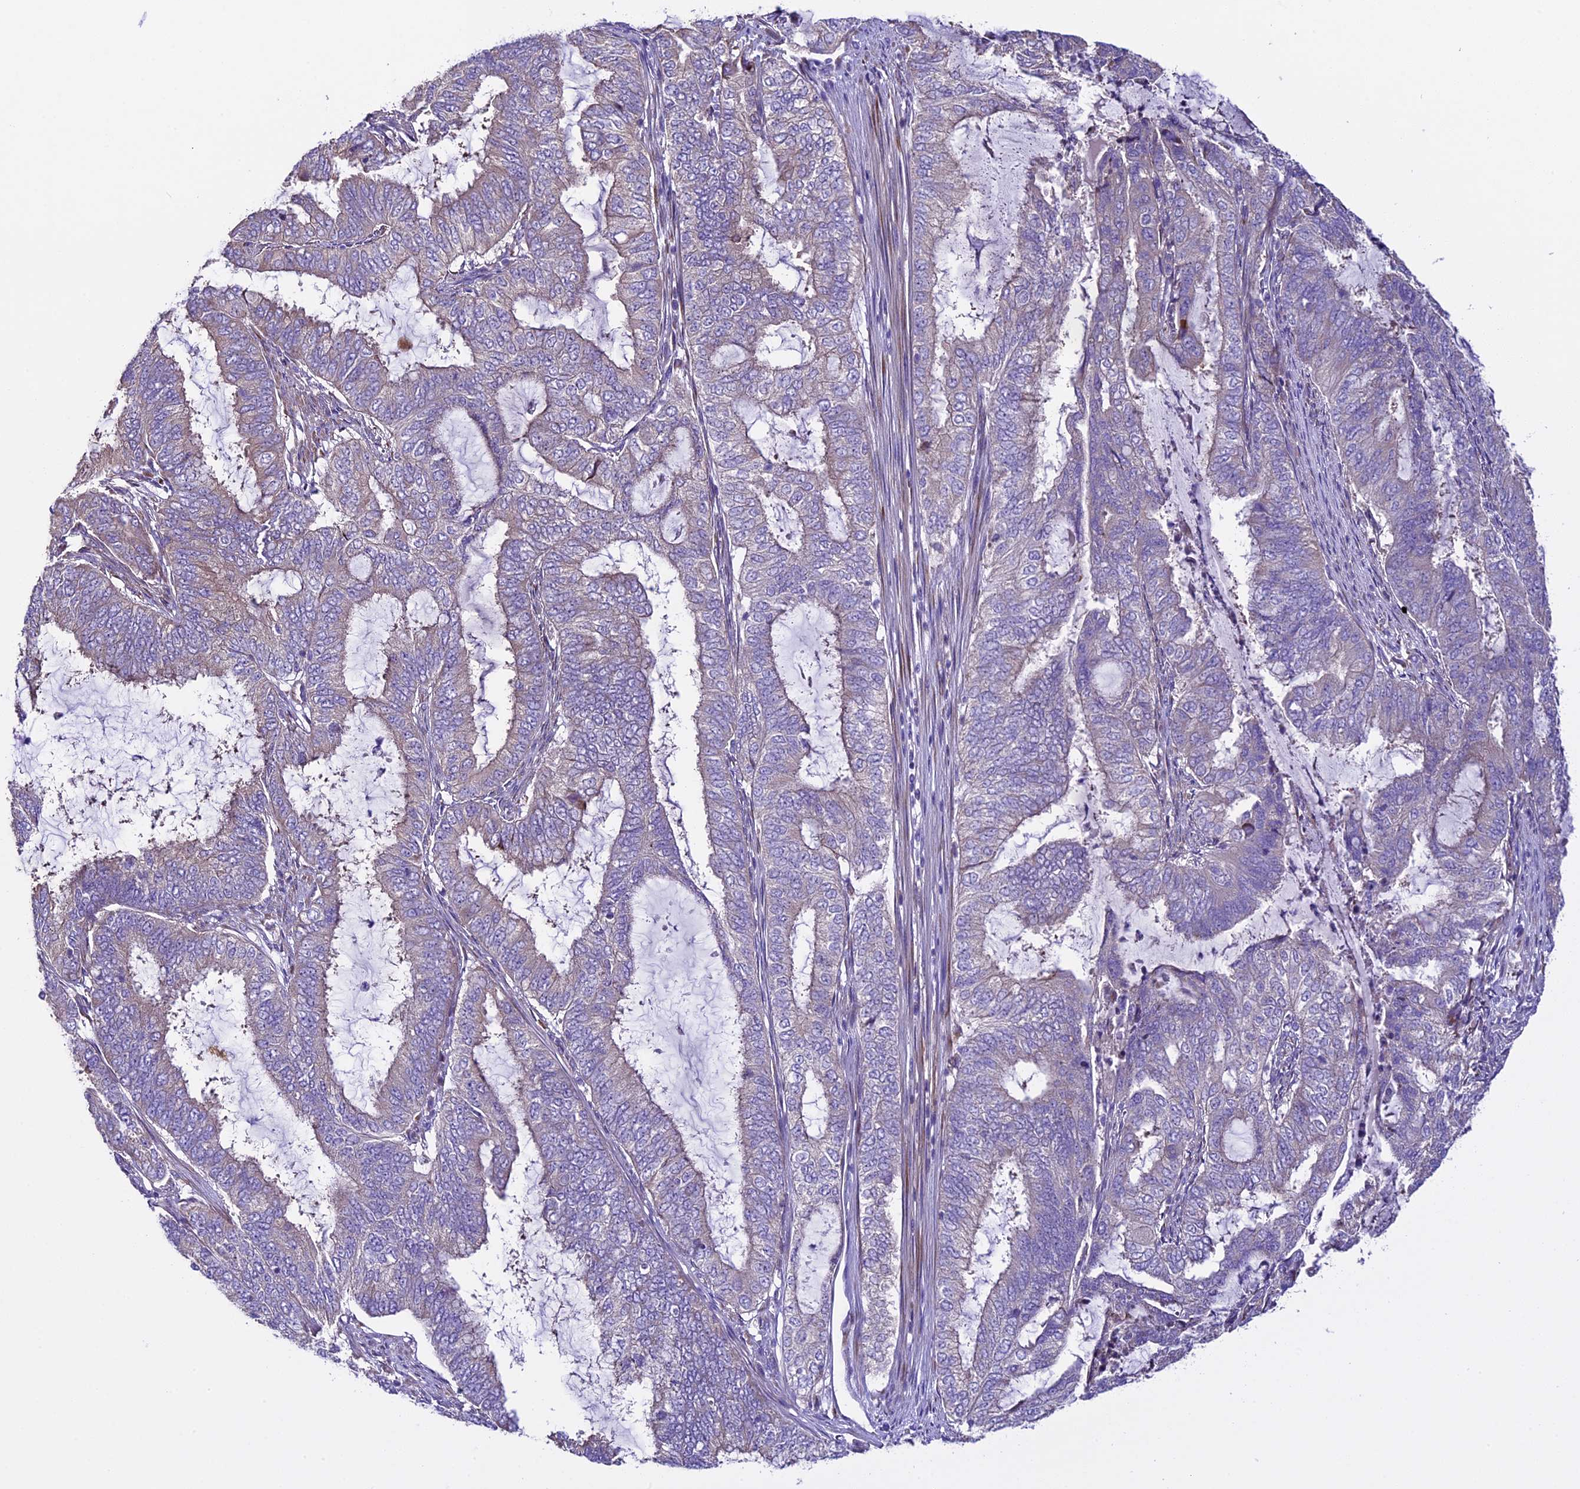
{"staining": {"intensity": "negative", "quantity": "none", "location": "none"}, "tissue": "endometrial cancer", "cell_type": "Tumor cells", "image_type": "cancer", "snomed": [{"axis": "morphology", "description": "Adenocarcinoma, NOS"}, {"axis": "topography", "description": "Endometrium"}], "caption": "Human endometrial cancer stained for a protein using immunohistochemistry (IHC) demonstrates no positivity in tumor cells.", "gene": "SPIRE1", "patient": {"sex": "female", "age": 51}}